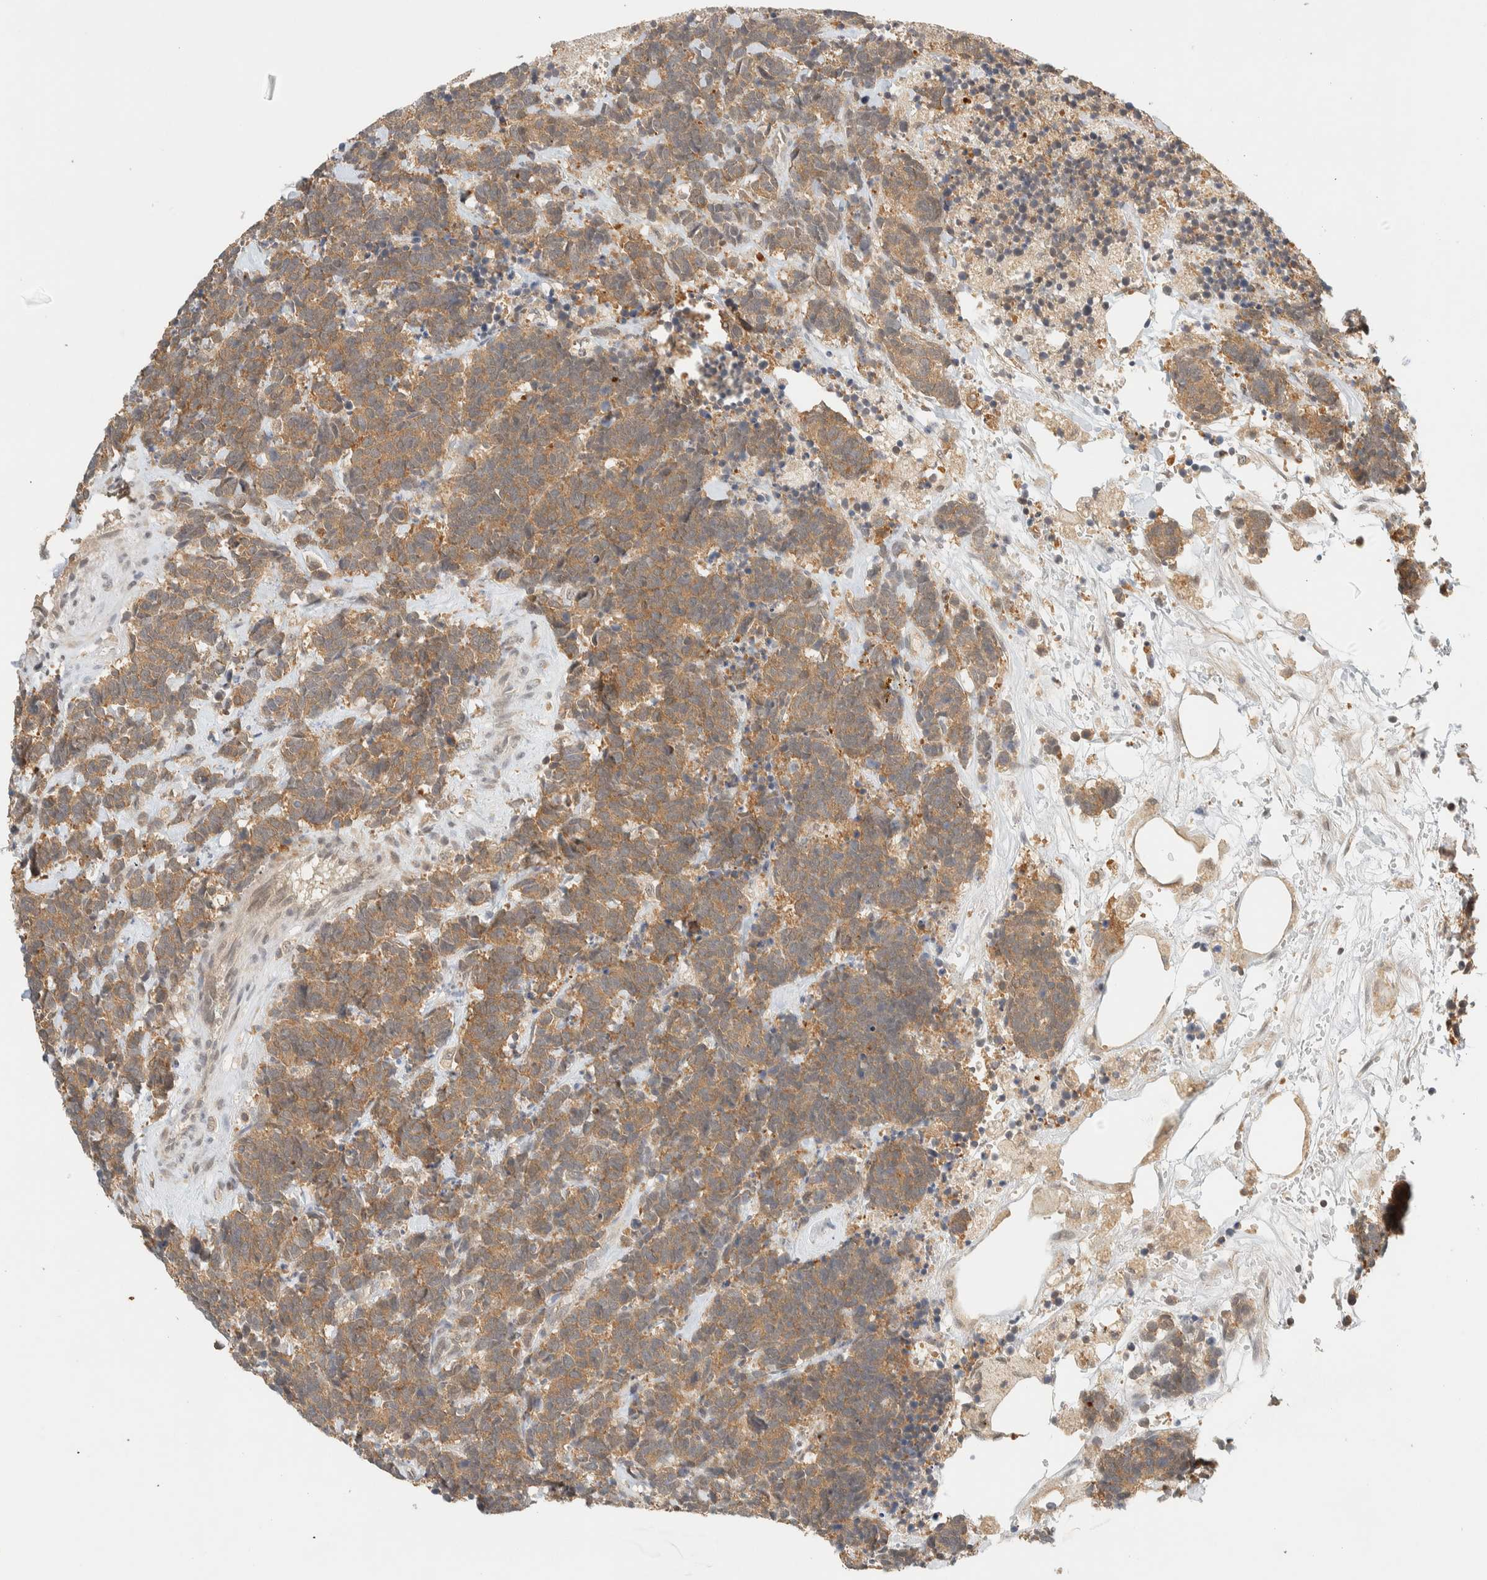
{"staining": {"intensity": "moderate", "quantity": ">75%", "location": "cytoplasmic/membranous"}, "tissue": "carcinoid", "cell_type": "Tumor cells", "image_type": "cancer", "snomed": [{"axis": "morphology", "description": "Carcinoma, NOS"}, {"axis": "morphology", "description": "Carcinoid, malignant, NOS"}, {"axis": "topography", "description": "Urinary bladder"}], "caption": "Carcinoma stained for a protein (brown) displays moderate cytoplasmic/membranous positive staining in about >75% of tumor cells.", "gene": "KIFAP3", "patient": {"sex": "male", "age": 57}}